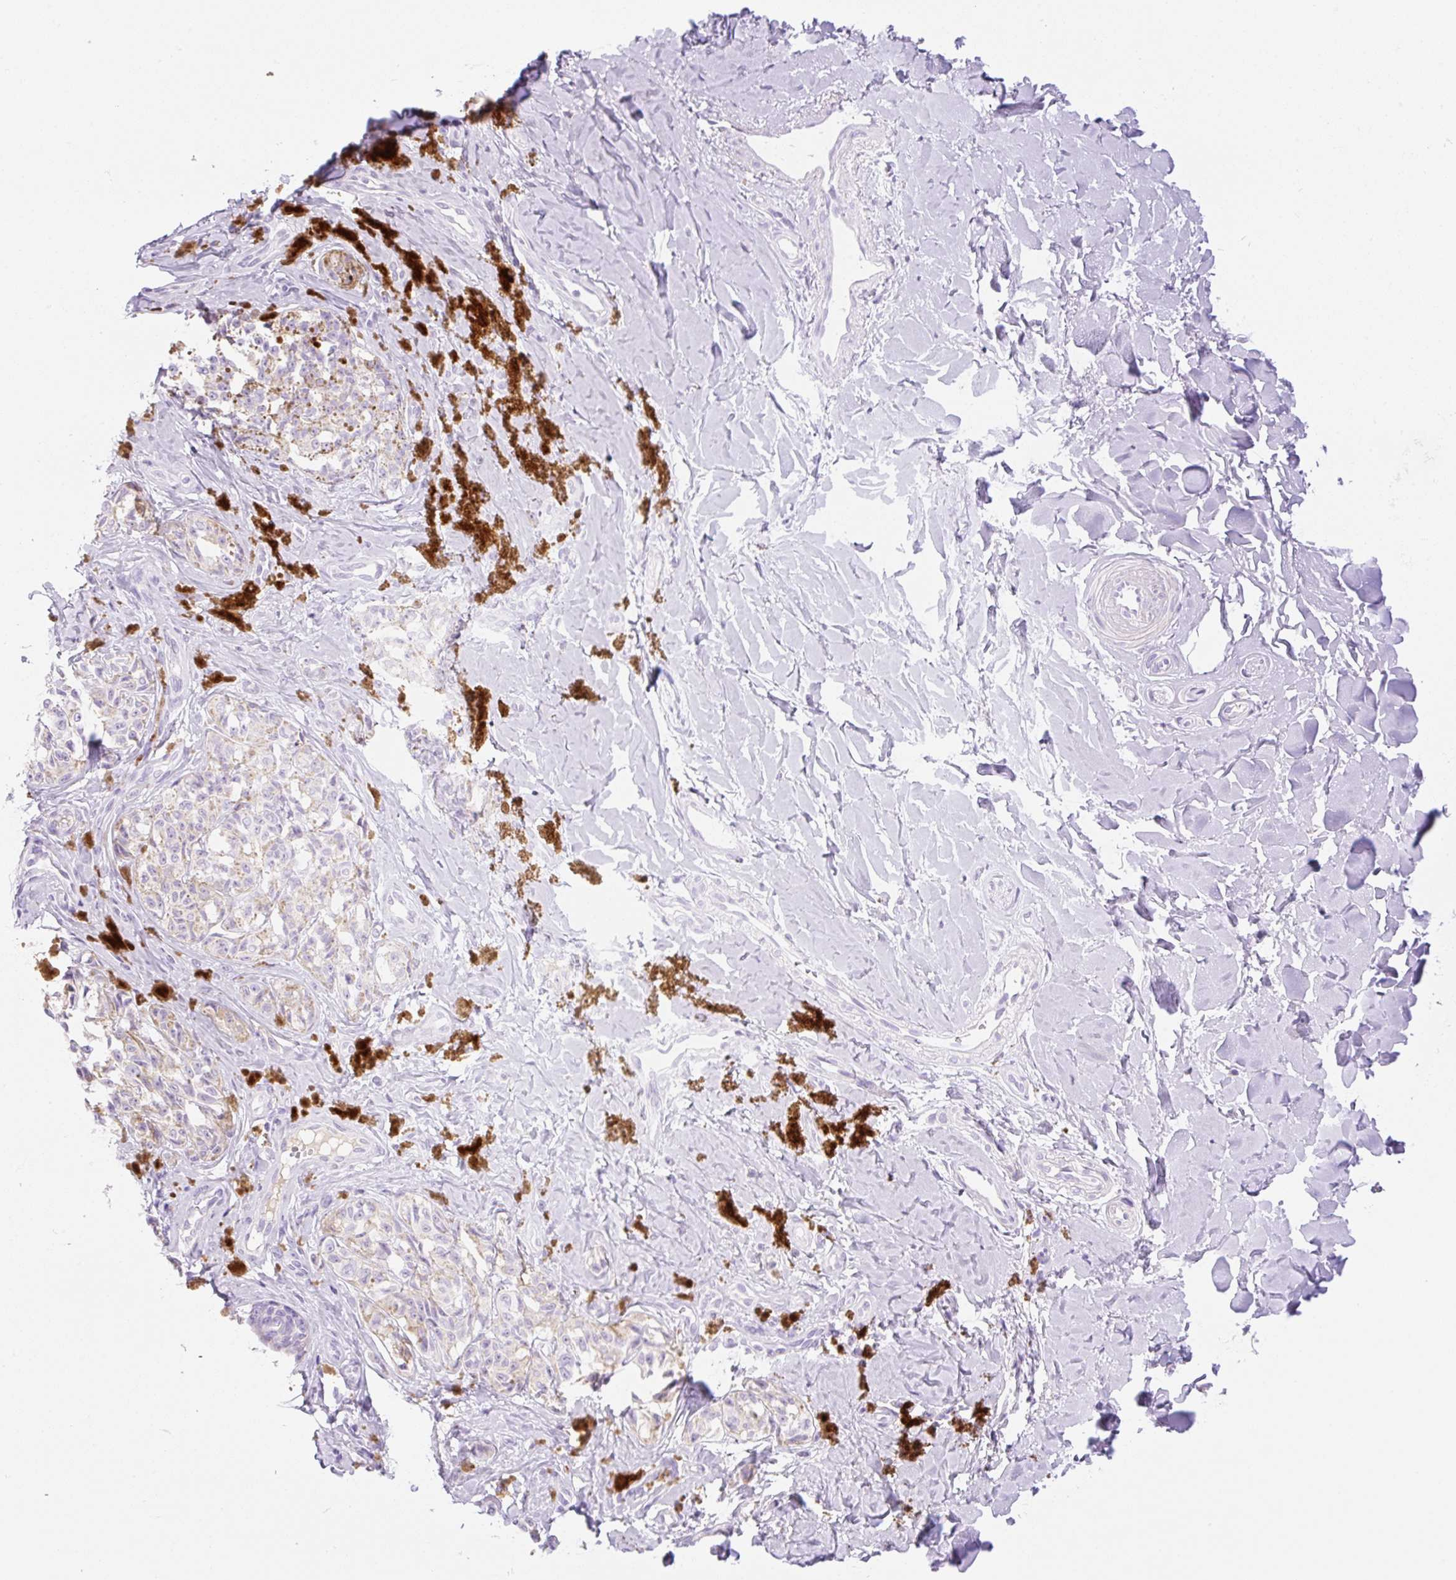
{"staining": {"intensity": "negative", "quantity": "none", "location": "none"}, "tissue": "melanoma", "cell_type": "Tumor cells", "image_type": "cancer", "snomed": [{"axis": "morphology", "description": "Malignant melanoma, NOS"}, {"axis": "topography", "description": "Skin"}], "caption": "Tumor cells show no significant expression in malignant melanoma.", "gene": "PALM3", "patient": {"sex": "female", "age": 65}}